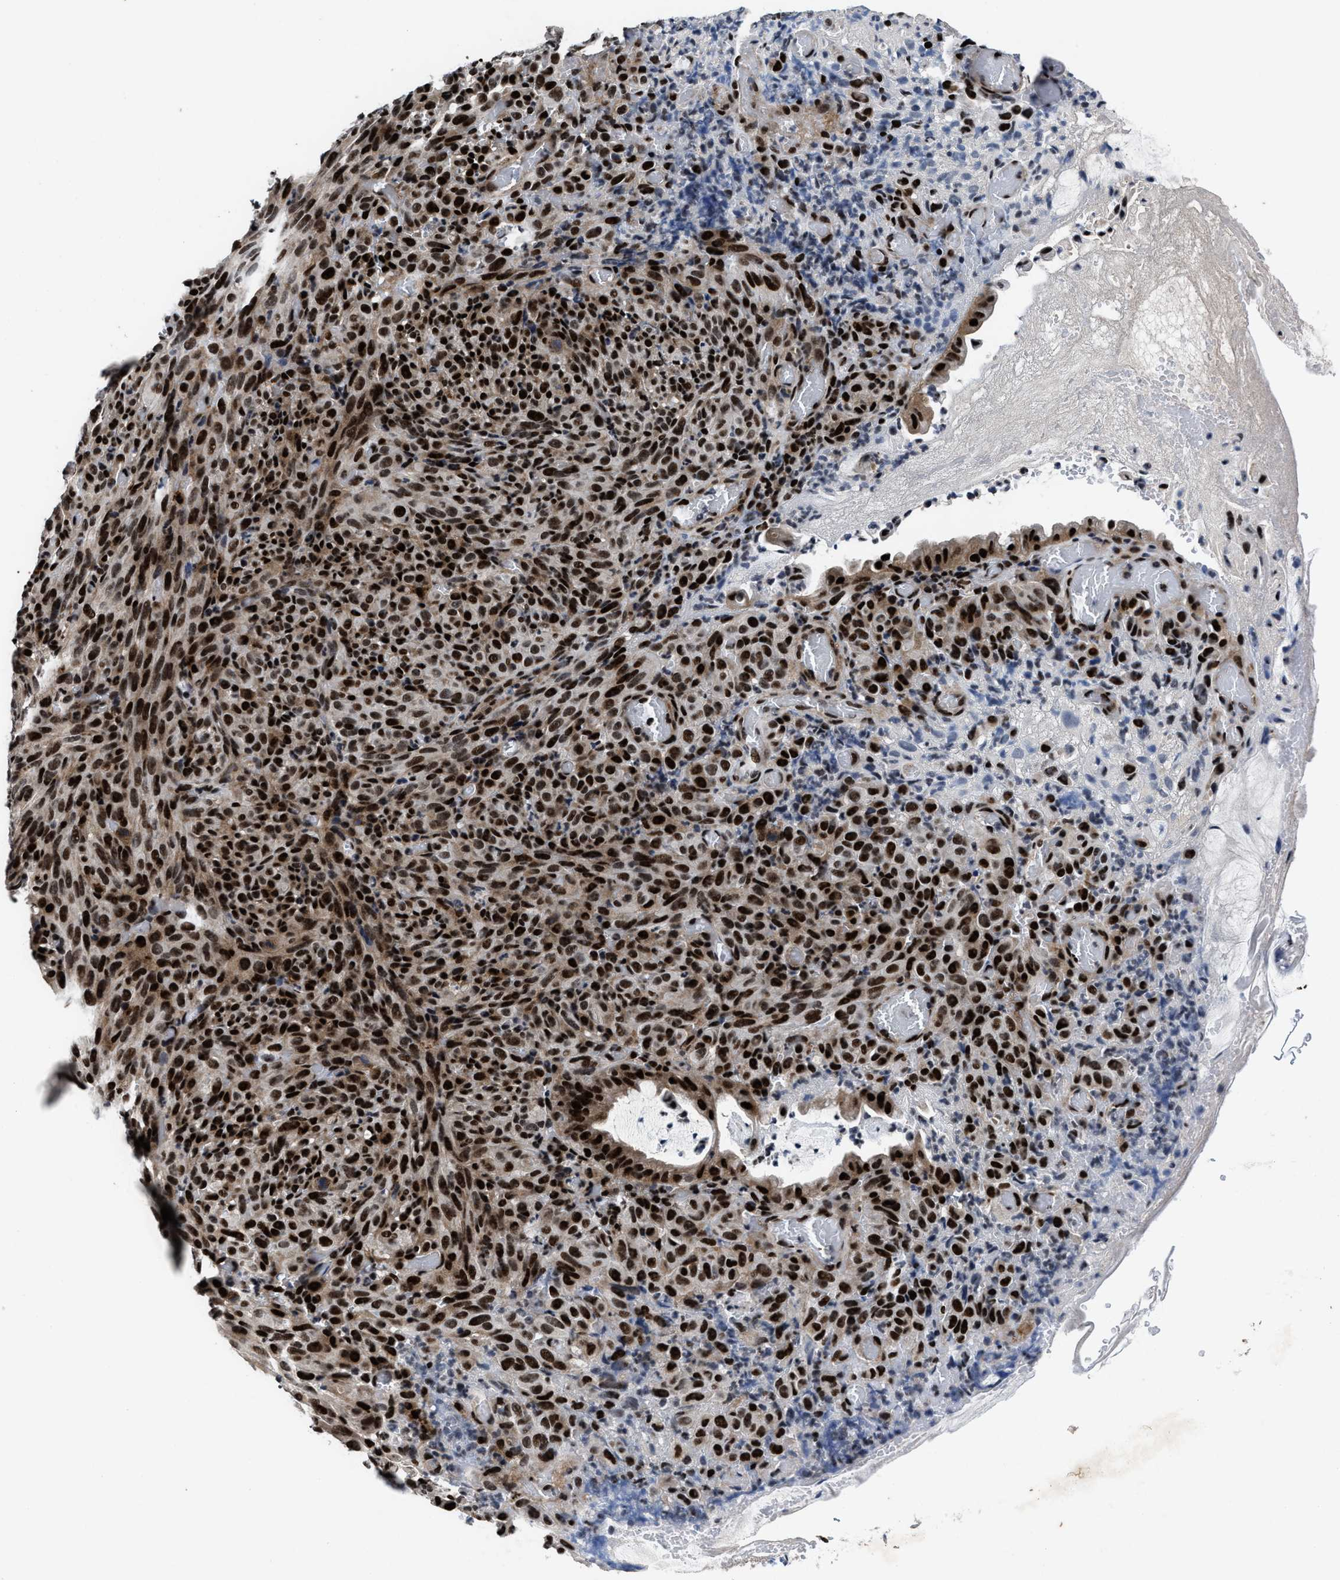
{"staining": {"intensity": "strong", "quantity": ">75%", "location": "nuclear"}, "tissue": "melanoma", "cell_type": "Tumor cells", "image_type": "cancer", "snomed": [{"axis": "morphology", "description": "Malignant melanoma, NOS"}, {"axis": "topography", "description": "Rectum"}], "caption": "Immunohistochemistry (IHC) histopathology image of melanoma stained for a protein (brown), which demonstrates high levels of strong nuclear positivity in approximately >75% of tumor cells.", "gene": "ZNF233", "patient": {"sex": "female", "age": 81}}